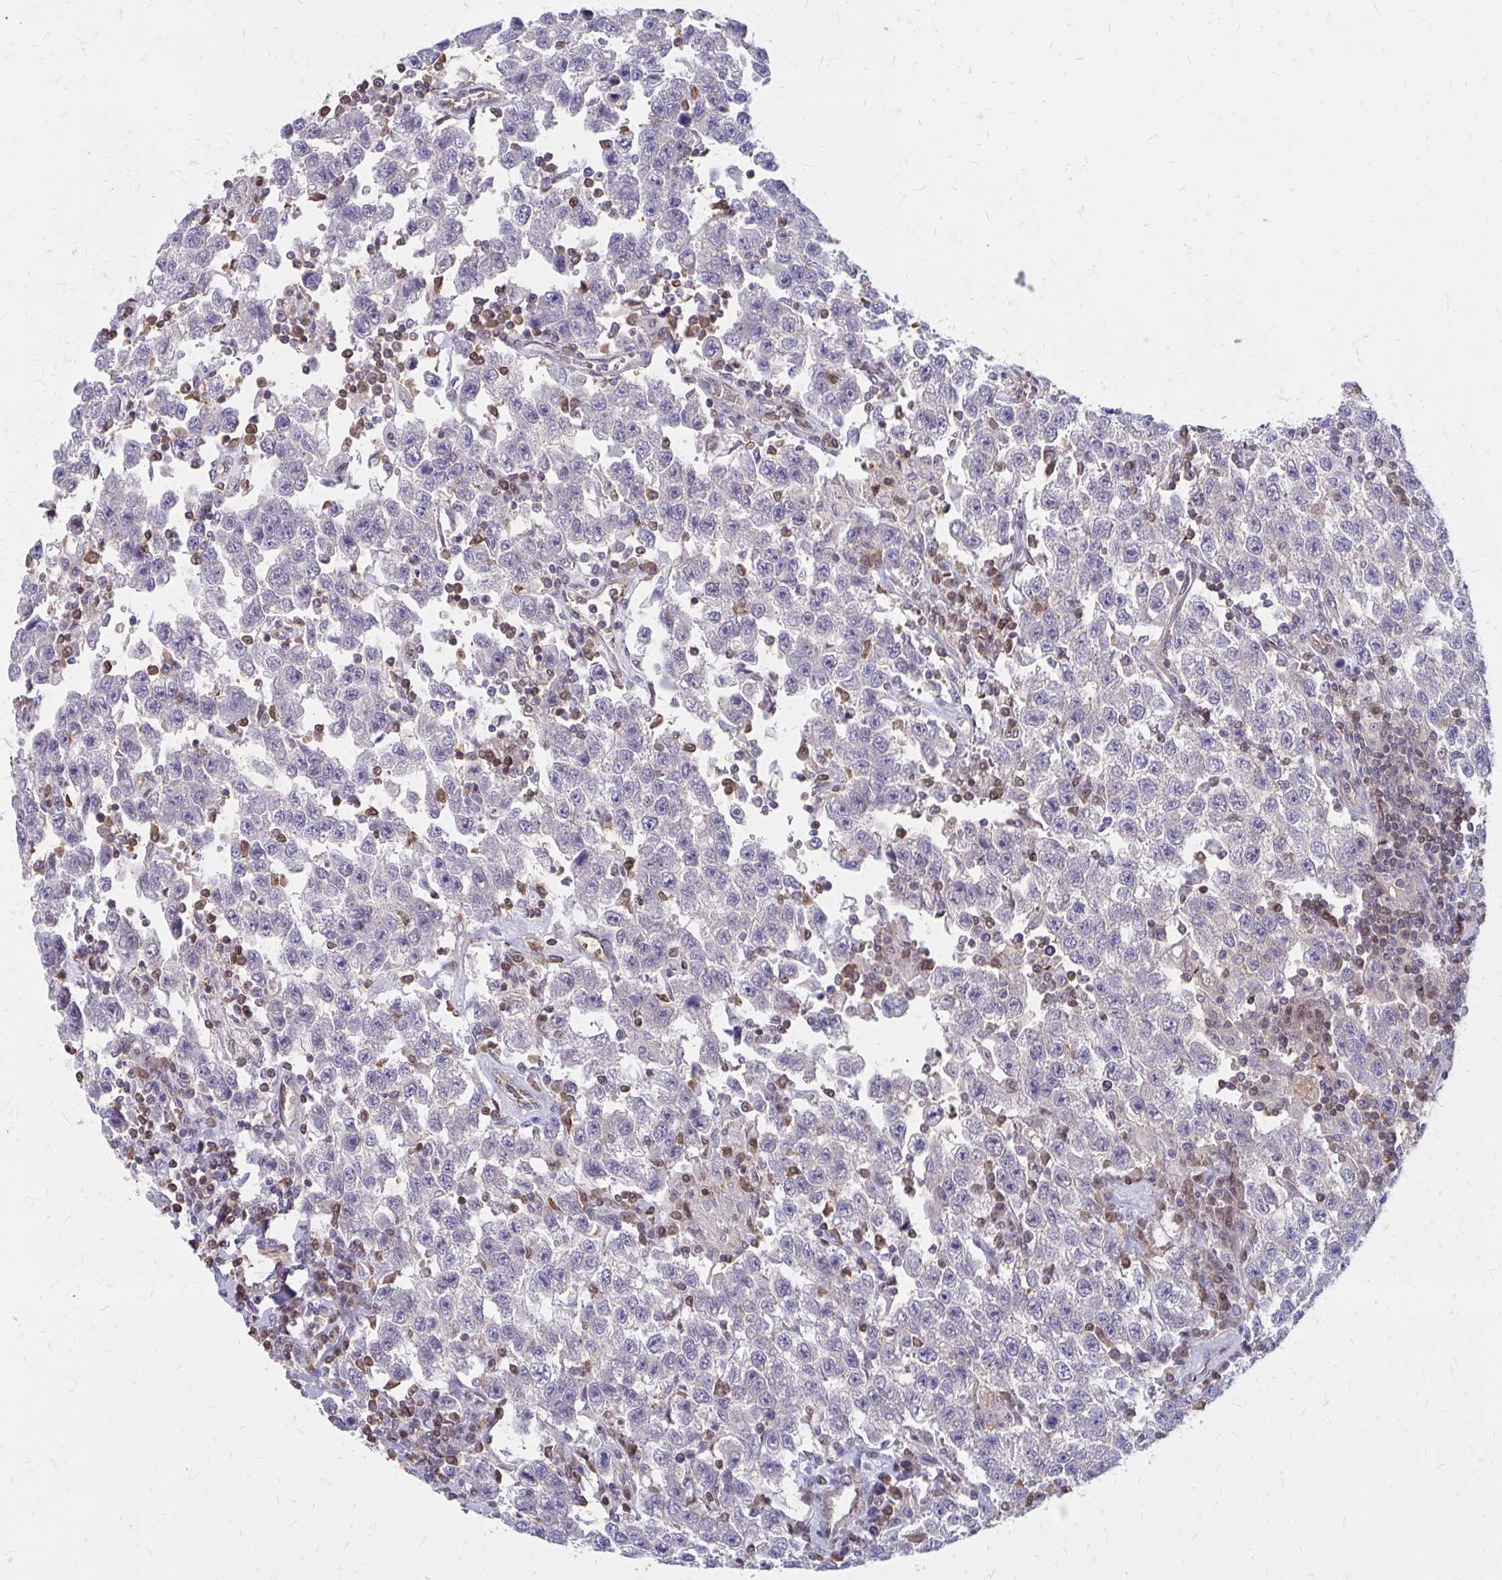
{"staining": {"intensity": "negative", "quantity": "none", "location": "none"}, "tissue": "testis cancer", "cell_type": "Tumor cells", "image_type": "cancer", "snomed": [{"axis": "morphology", "description": "Seminoma, NOS"}, {"axis": "topography", "description": "Testis"}], "caption": "The micrograph reveals no staining of tumor cells in testis cancer. (DAB IHC visualized using brightfield microscopy, high magnification).", "gene": "IFI44L", "patient": {"sex": "male", "age": 41}}